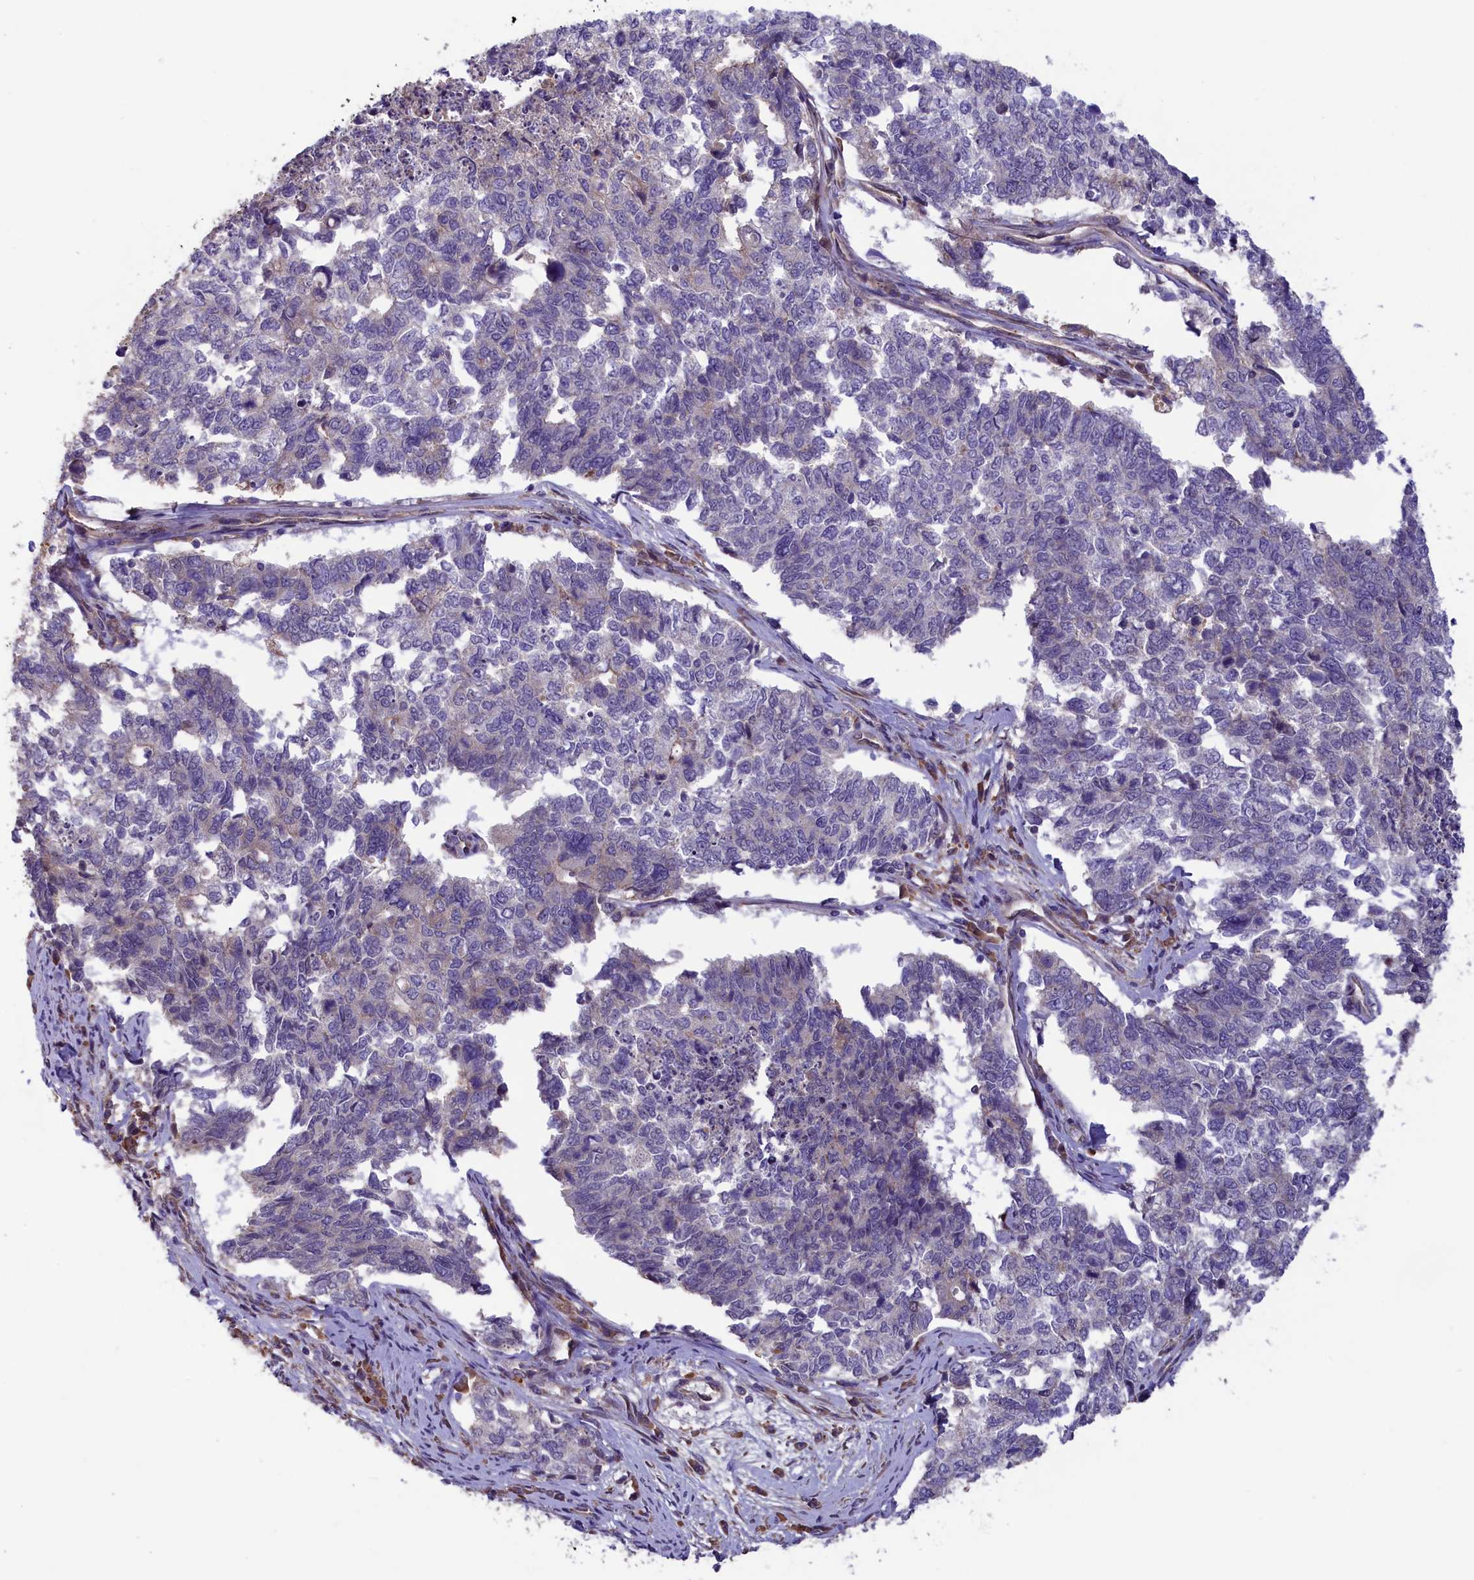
{"staining": {"intensity": "negative", "quantity": "none", "location": "none"}, "tissue": "cervical cancer", "cell_type": "Tumor cells", "image_type": "cancer", "snomed": [{"axis": "morphology", "description": "Squamous cell carcinoma, NOS"}, {"axis": "topography", "description": "Cervix"}], "caption": "A photomicrograph of squamous cell carcinoma (cervical) stained for a protein shows no brown staining in tumor cells.", "gene": "CCDC9B", "patient": {"sex": "female", "age": 63}}